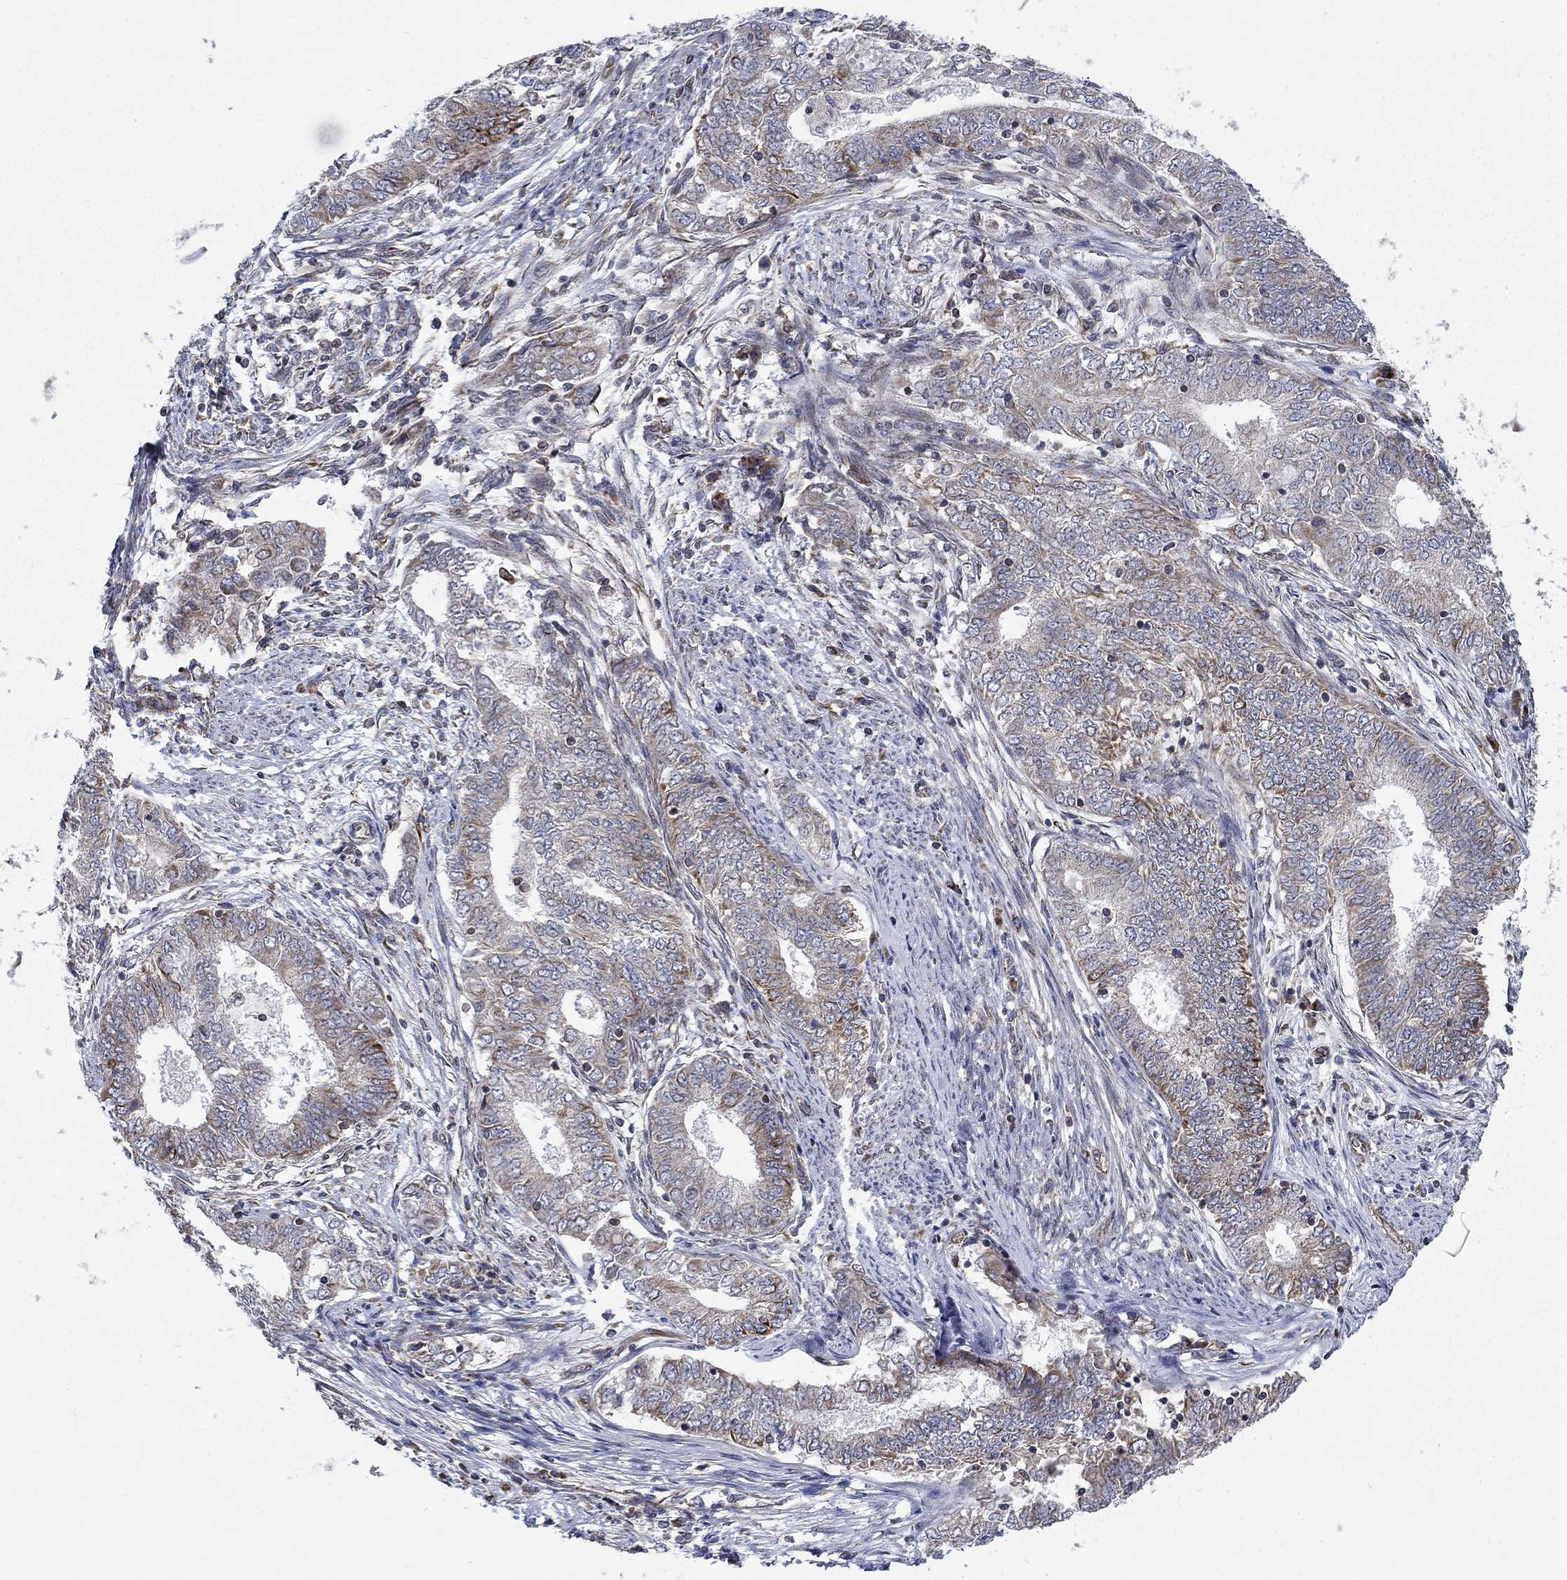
{"staining": {"intensity": "strong", "quantity": "<25%", "location": "cytoplasmic/membranous"}, "tissue": "endometrial cancer", "cell_type": "Tumor cells", "image_type": "cancer", "snomed": [{"axis": "morphology", "description": "Adenocarcinoma, NOS"}, {"axis": "topography", "description": "Endometrium"}], "caption": "Tumor cells reveal medium levels of strong cytoplasmic/membranous expression in about <25% of cells in endometrial cancer (adenocarcinoma).", "gene": "NDUFC1", "patient": {"sex": "female", "age": 62}}